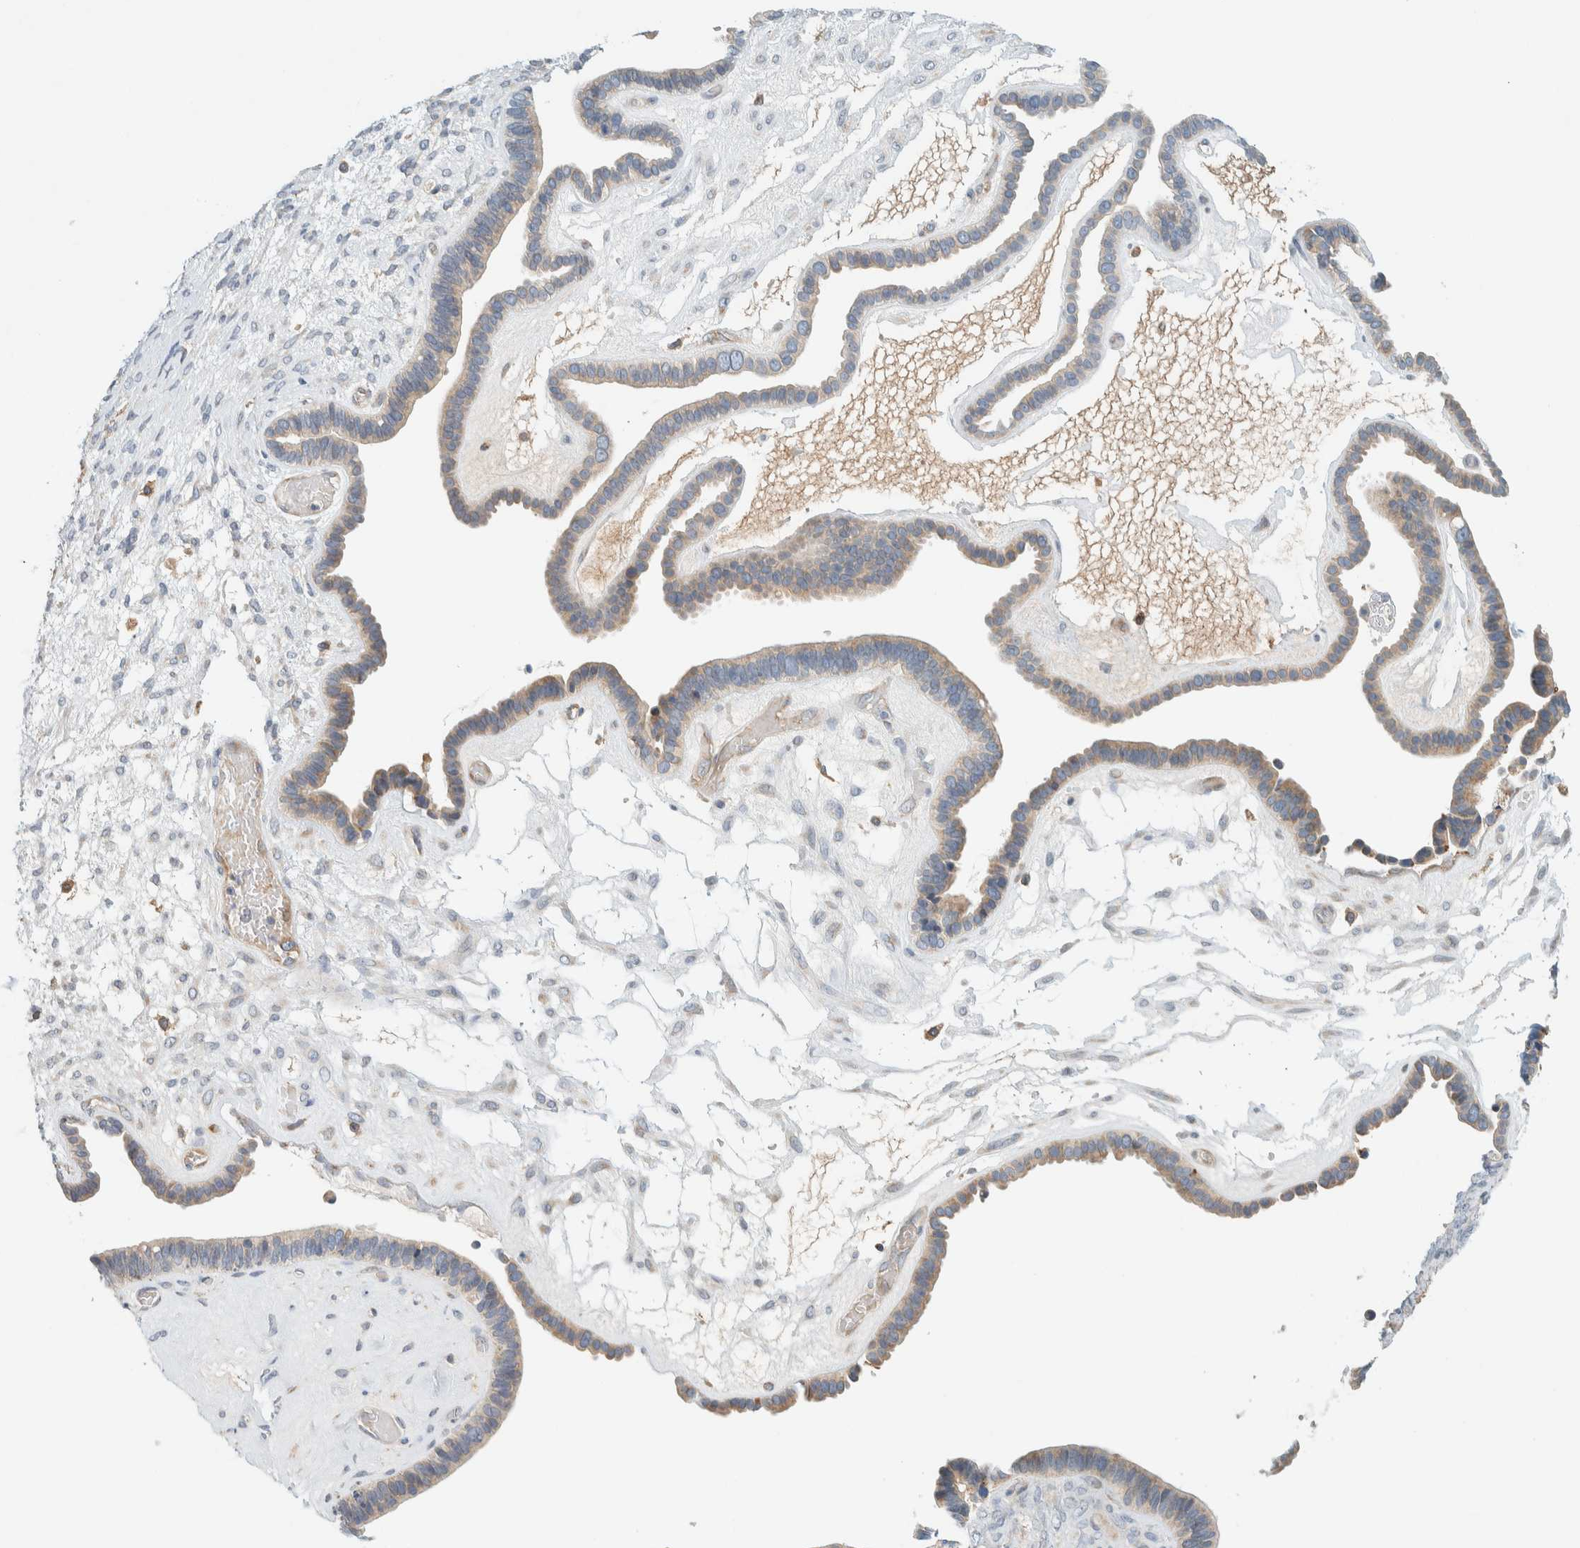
{"staining": {"intensity": "weak", "quantity": "25%-75%", "location": "cytoplasmic/membranous"}, "tissue": "ovarian cancer", "cell_type": "Tumor cells", "image_type": "cancer", "snomed": [{"axis": "morphology", "description": "Cystadenocarcinoma, serous, NOS"}, {"axis": "topography", "description": "Ovary"}], "caption": "Tumor cells reveal low levels of weak cytoplasmic/membranous staining in approximately 25%-75% of cells in human ovarian cancer (serous cystadenocarcinoma). (Brightfield microscopy of DAB IHC at high magnification).", "gene": "SUMF2", "patient": {"sex": "female", "age": 56}}